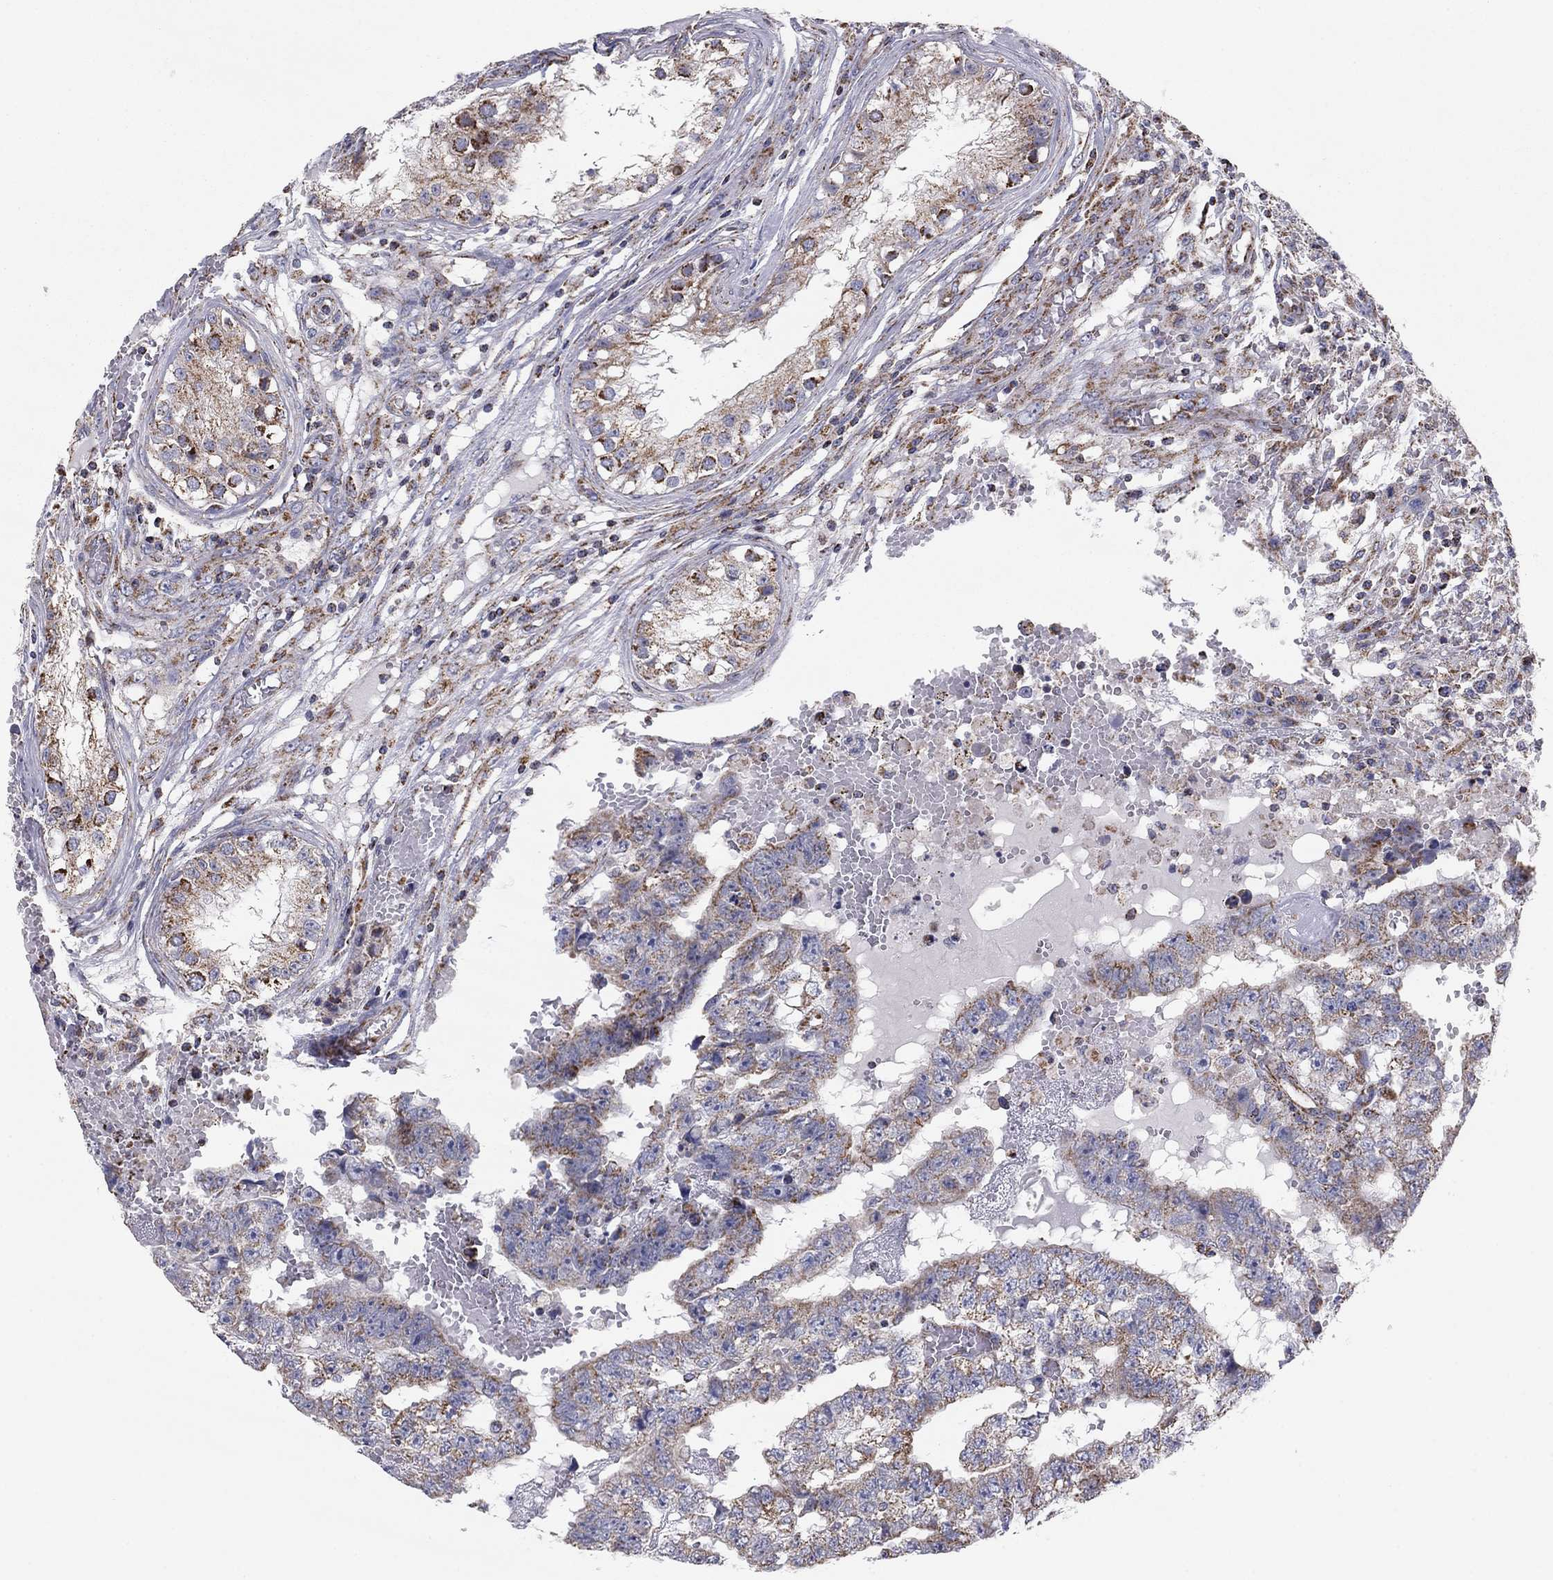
{"staining": {"intensity": "weak", "quantity": "25%-75%", "location": "cytoplasmic/membranous"}, "tissue": "testis cancer", "cell_type": "Tumor cells", "image_type": "cancer", "snomed": [{"axis": "morphology", "description": "Carcinoma, Embryonal, NOS"}, {"axis": "topography", "description": "Testis"}], "caption": "Approximately 25%-75% of tumor cells in human testis cancer display weak cytoplasmic/membranous protein staining as visualized by brown immunohistochemical staining.", "gene": "NDUFV1", "patient": {"sex": "male", "age": 25}}